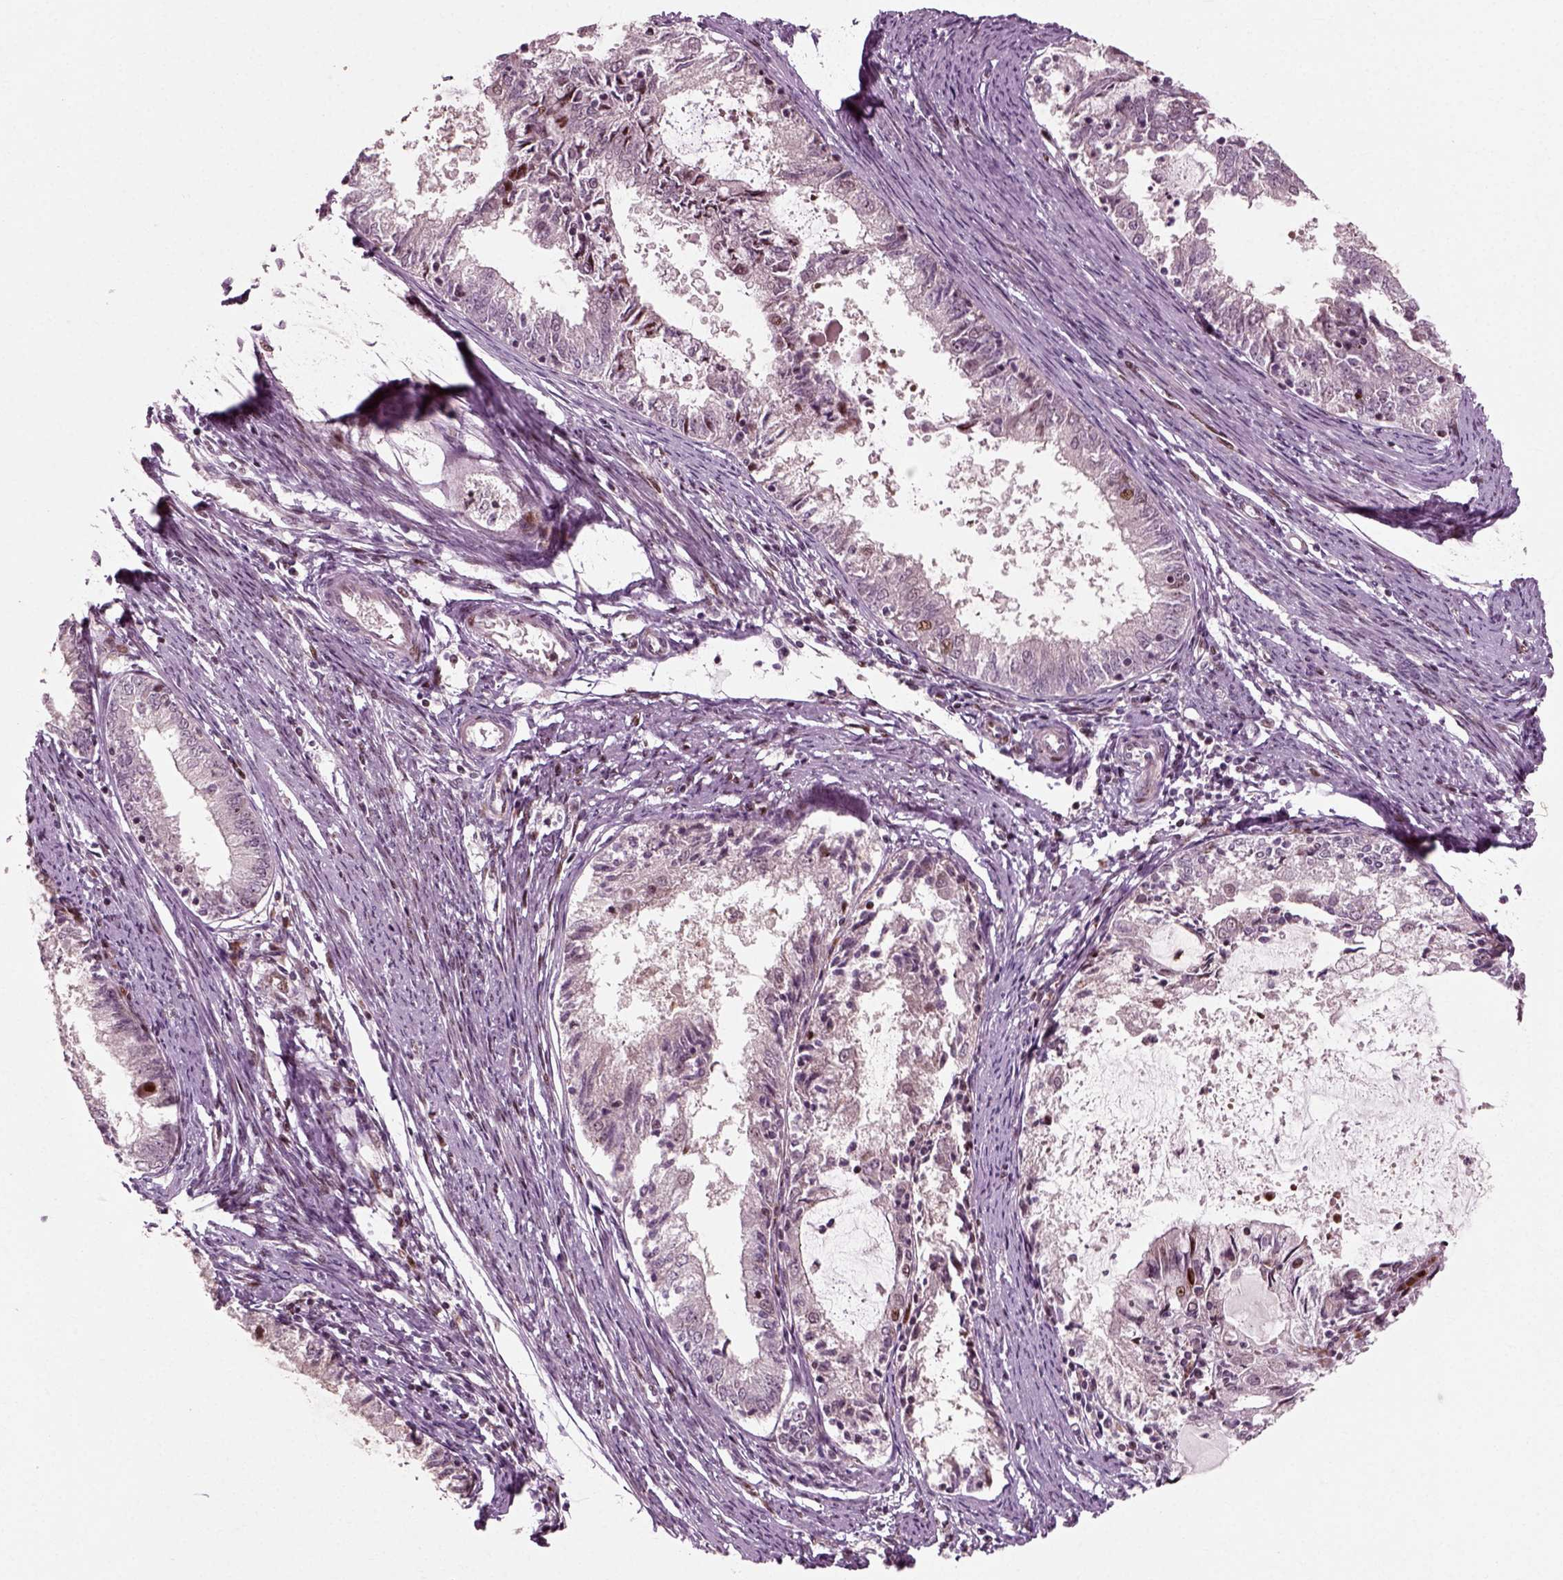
{"staining": {"intensity": "strong", "quantity": "25%-75%", "location": "nuclear"}, "tissue": "endometrial cancer", "cell_type": "Tumor cells", "image_type": "cancer", "snomed": [{"axis": "morphology", "description": "Adenocarcinoma, NOS"}, {"axis": "topography", "description": "Endometrium"}], "caption": "This is an image of immunohistochemistry staining of adenocarcinoma (endometrial), which shows strong staining in the nuclear of tumor cells.", "gene": "CDC14A", "patient": {"sex": "female", "age": 57}}